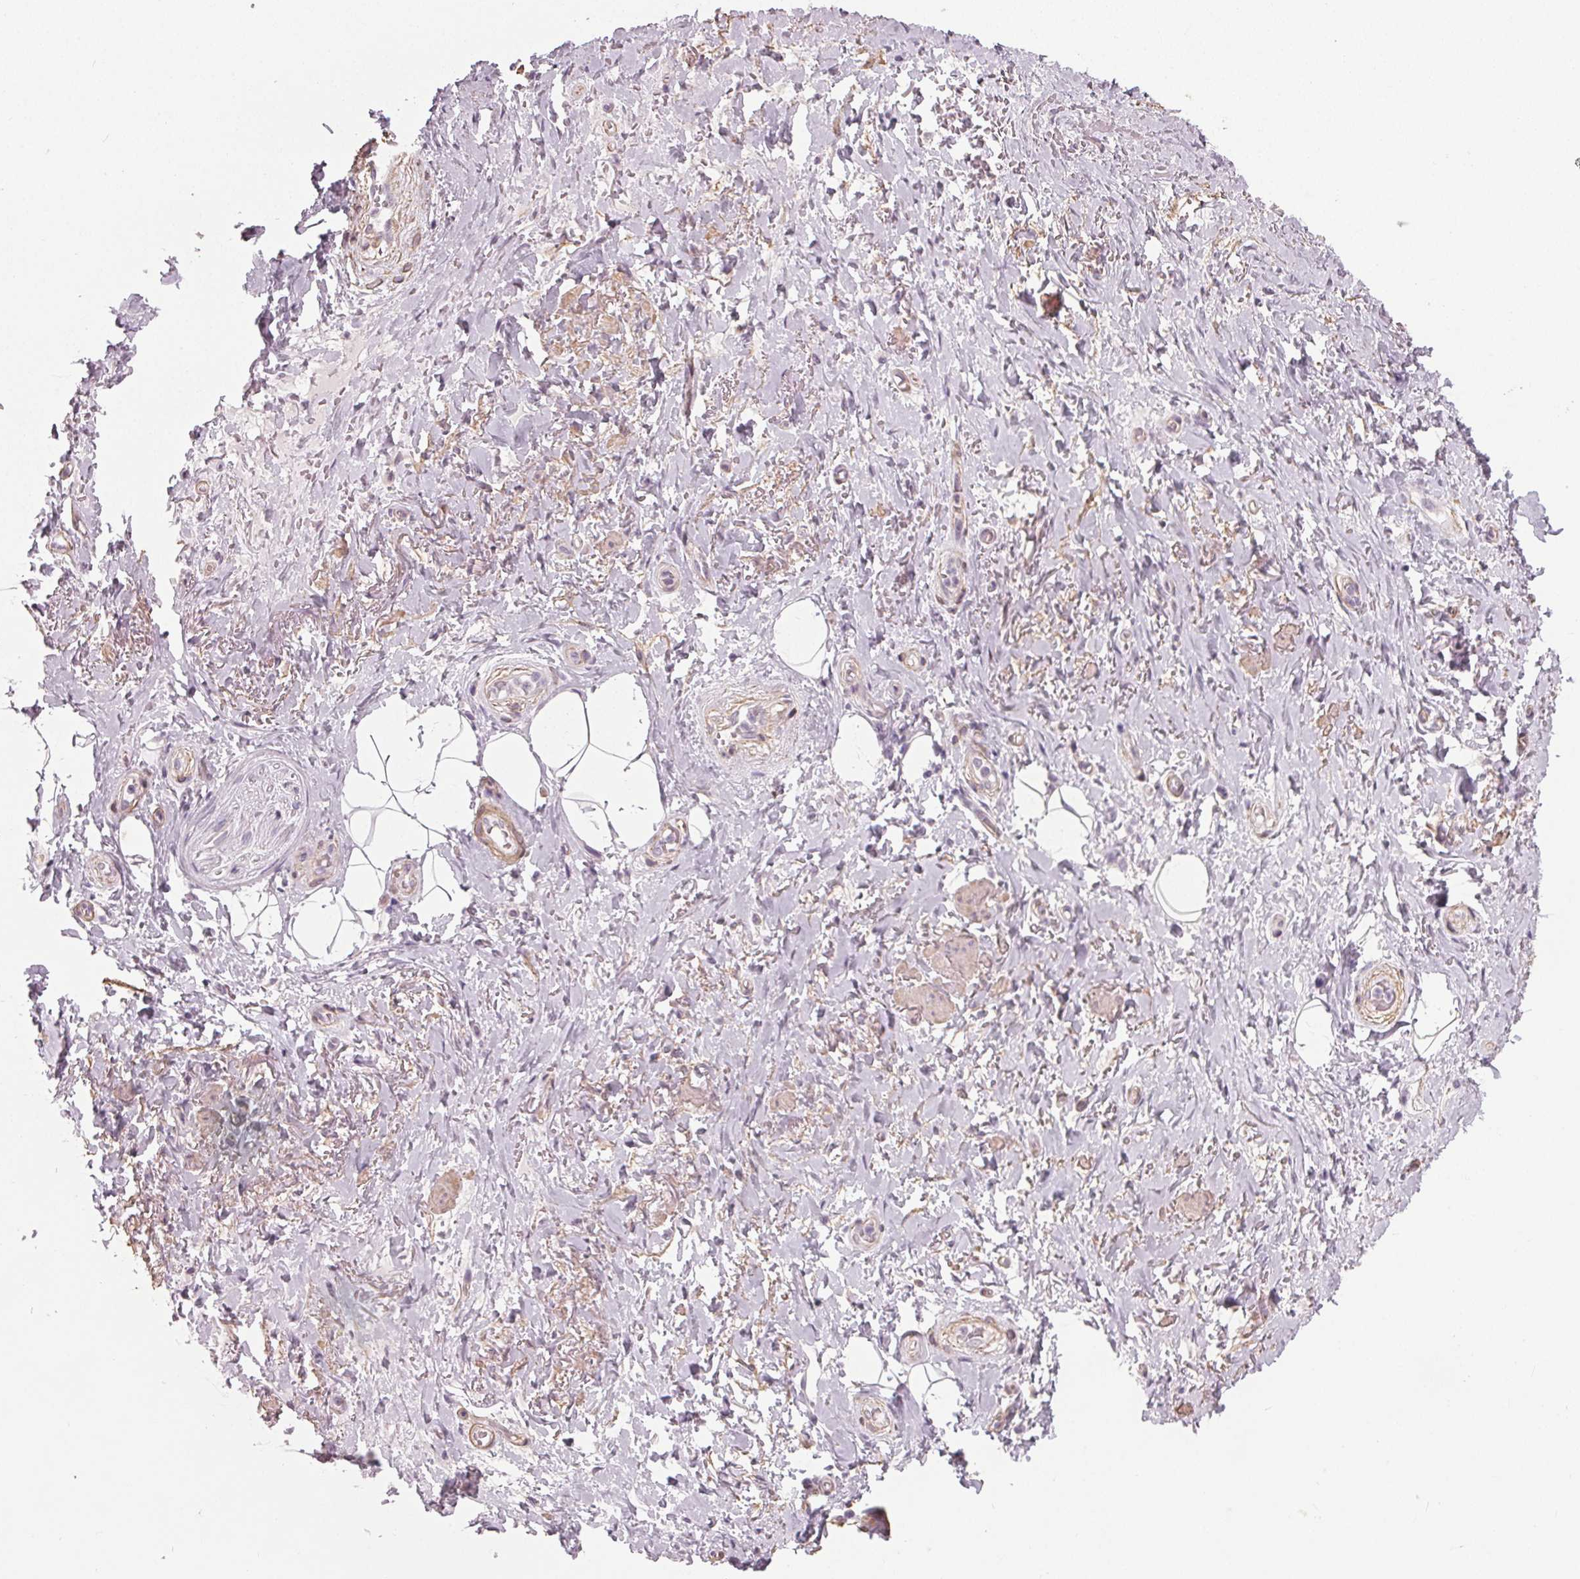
{"staining": {"intensity": "negative", "quantity": "none", "location": "none"}, "tissue": "adipose tissue", "cell_type": "Adipocytes", "image_type": "normal", "snomed": [{"axis": "morphology", "description": "Normal tissue, NOS"}, {"axis": "topography", "description": "Anal"}, {"axis": "topography", "description": "Peripheral nerve tissue"}], "caption": "IHC image of unremarkable adipose tissue: adipose tissue stained with DAB exhibits no significant protein positivity in adipocytes.", "gene": "PKP1", "patient": {"sex": "male", "age": 53}}